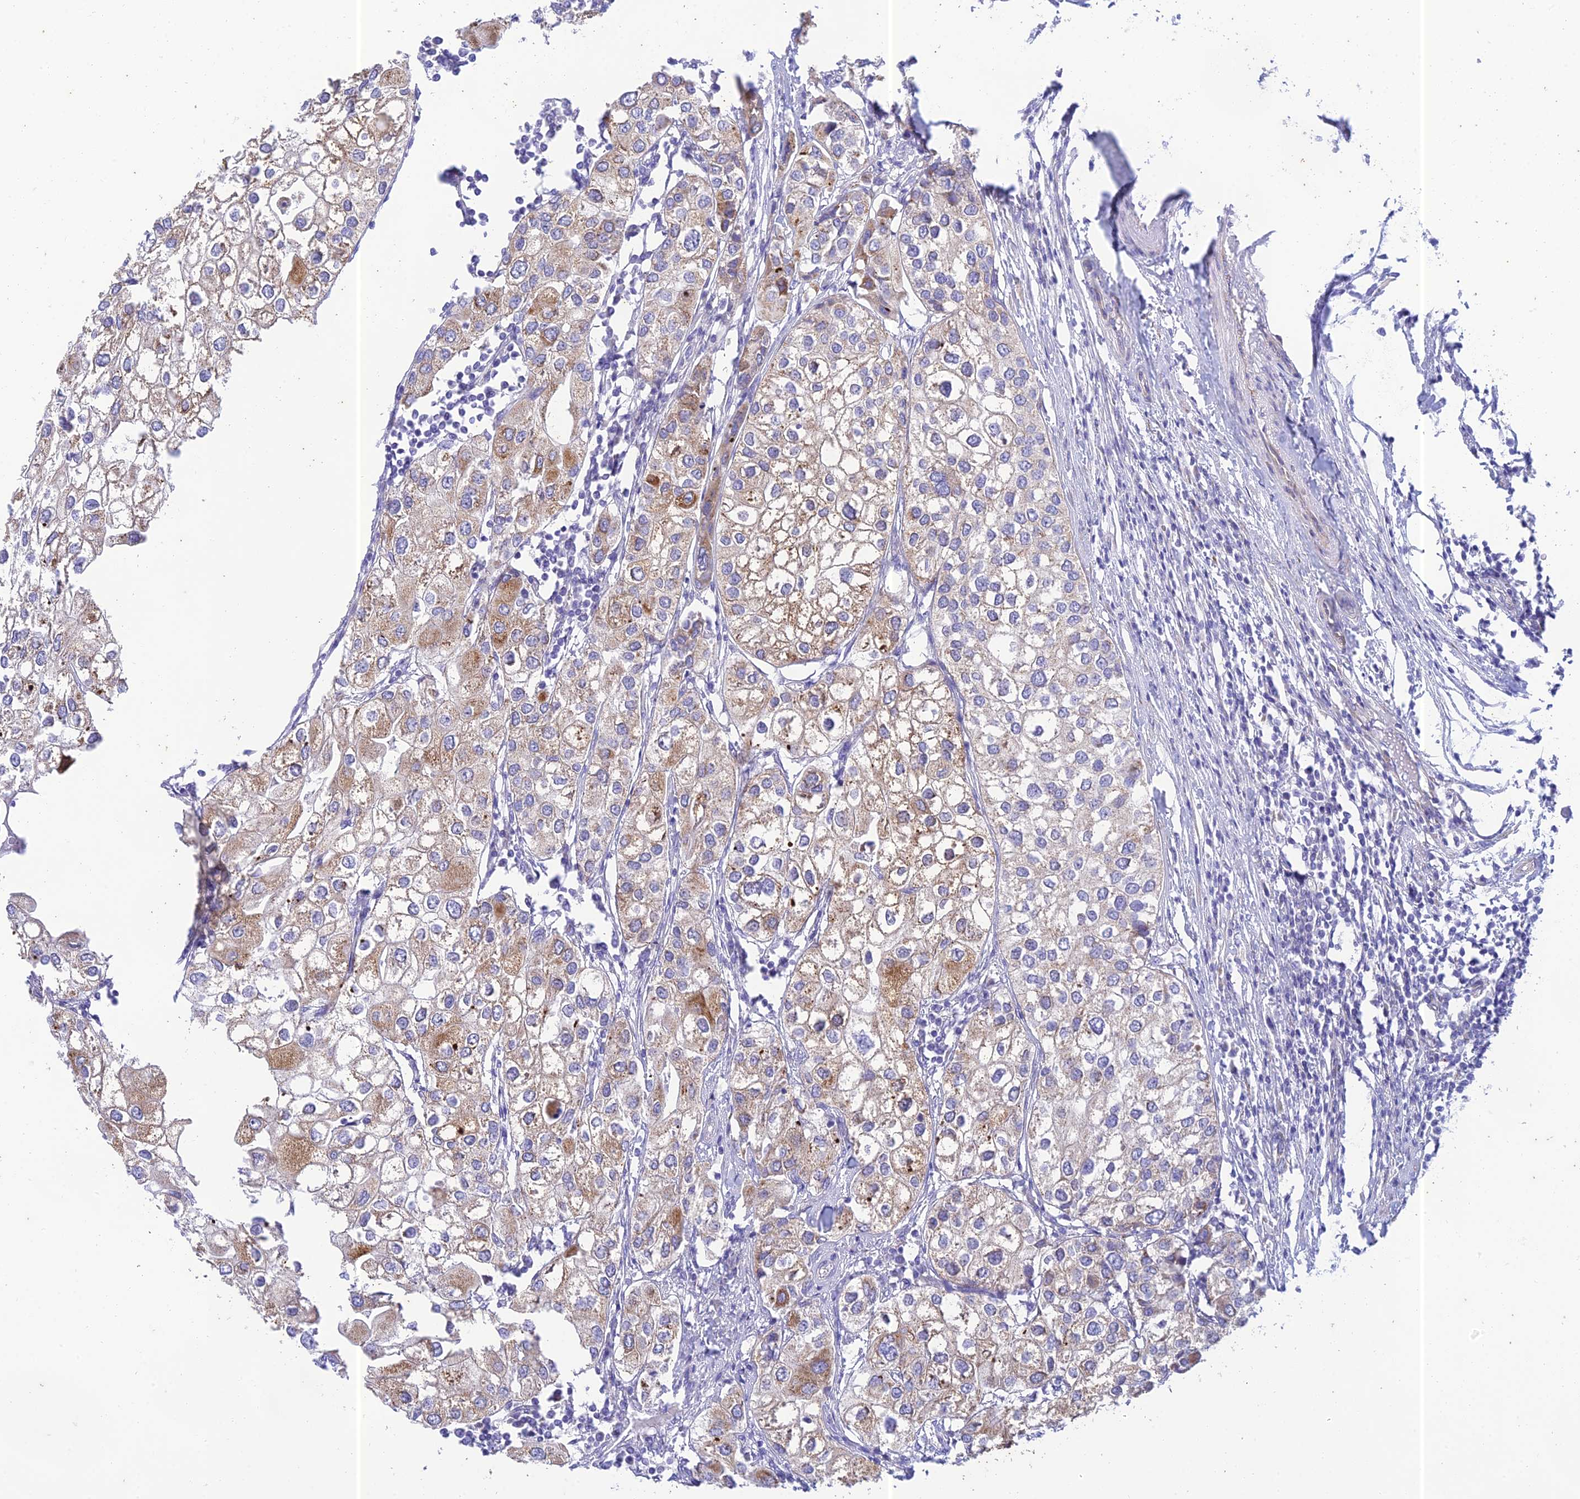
{"staining": {"intensity": "moderate", "quantity": "<25%", "location": "cytoplasmic/membranous"}, "tissue": "urothelial cancer", "cell_type": "Tumor cells", "image_type": "cancer", "snomed": [{"axis": "morphology", "description": "Urothelial carcinoma, High grade"}, {"axis": "topography", "description": "Urinary bladder"}], "caption": "Immunohistochemical staining of urothelial cancer demonstrates low levels of moderate cytoplasmic/membranous protein expression in approximately <25% of tumor cells.", "gene": "PTCD2", "patient": {"sex": "male", "age": 64}}